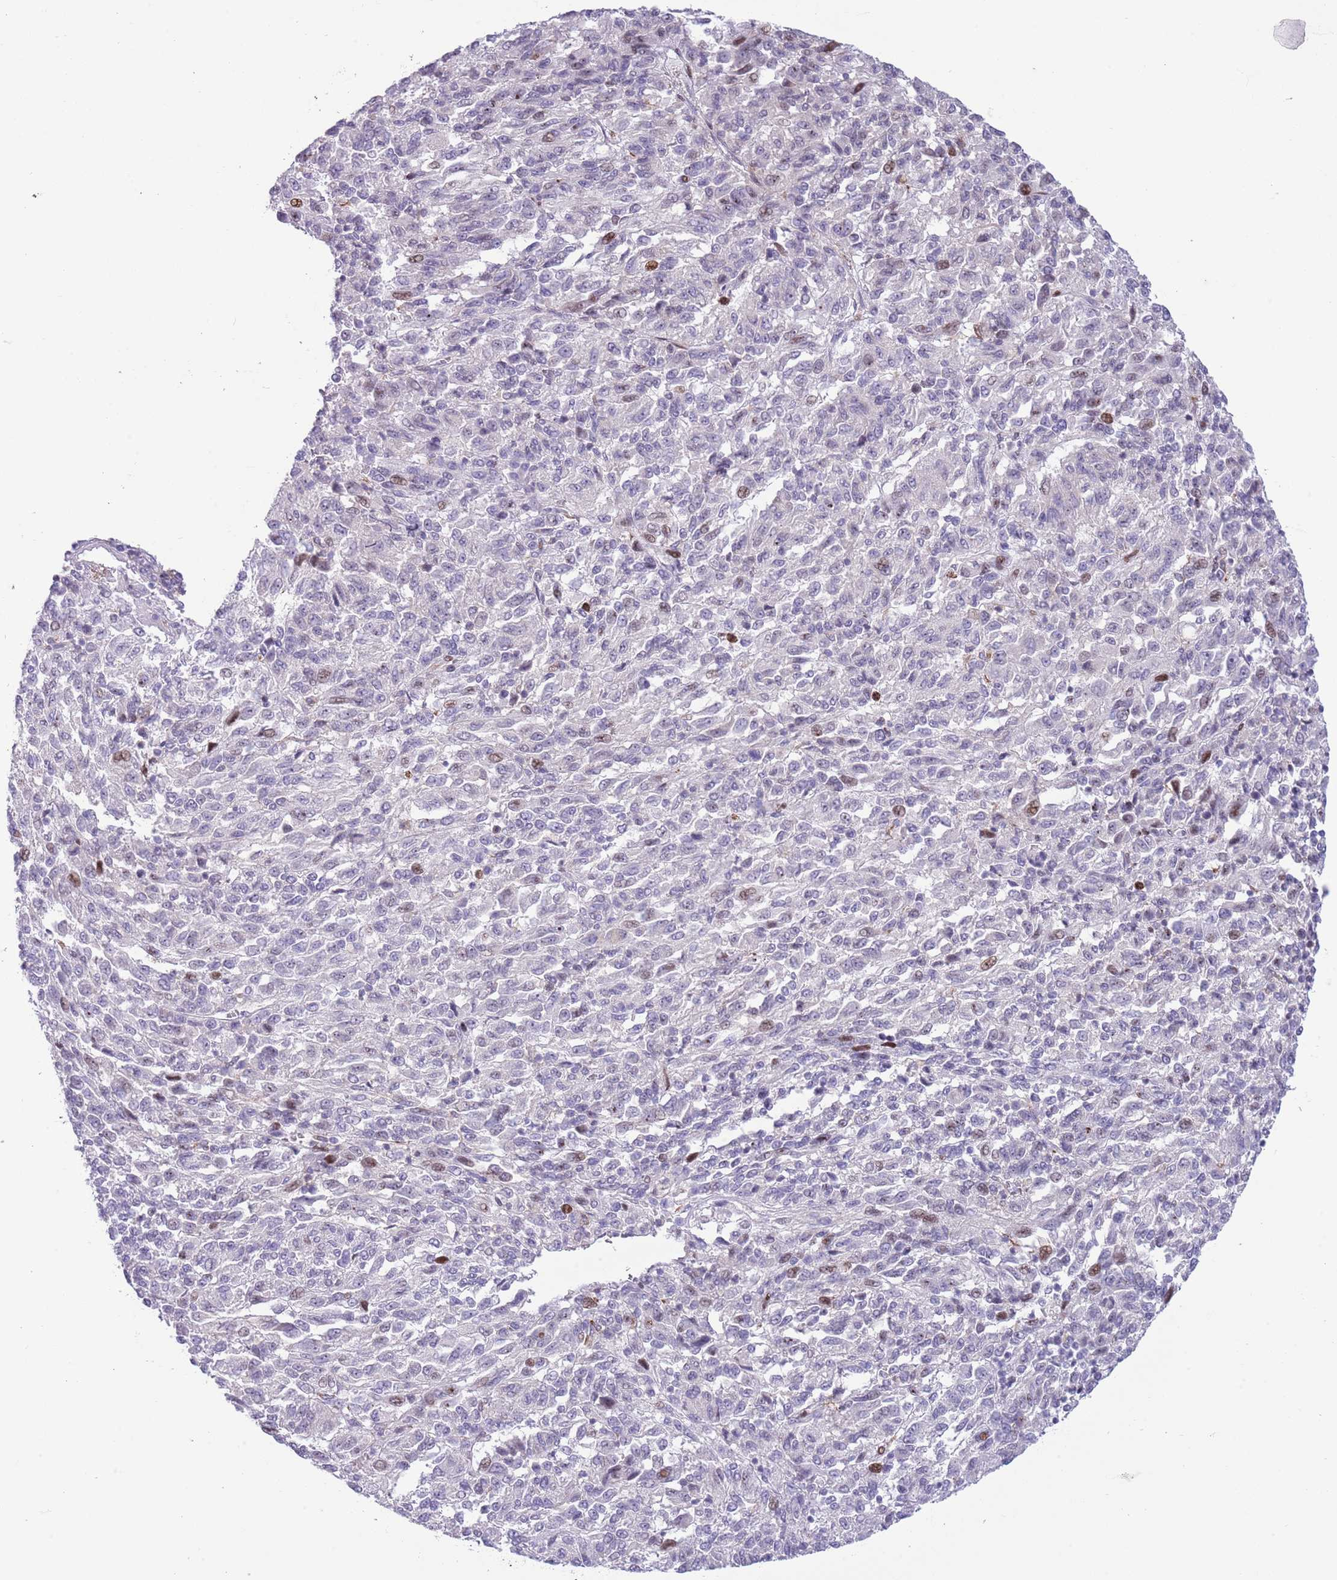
{"staining": {"intensity": "moderate", "quantity": "<25%", "location": "nuclear"}, "tissue": "melanoma", "cell_type": "Tumor cells", "image_type": "cancer", "snomed": [{"axis": "morphology", "description": "Malignant melanoma, Metastatic site"}, {"axis": "topography", "description": "Lung"}], "caption": "Moderate nuclear protein positivity is identified in about <25% of tumor cells in malignant melanoma (metastatic site).", "gene": "ANO8", "patient": {"sex": "male", "age": 64}}